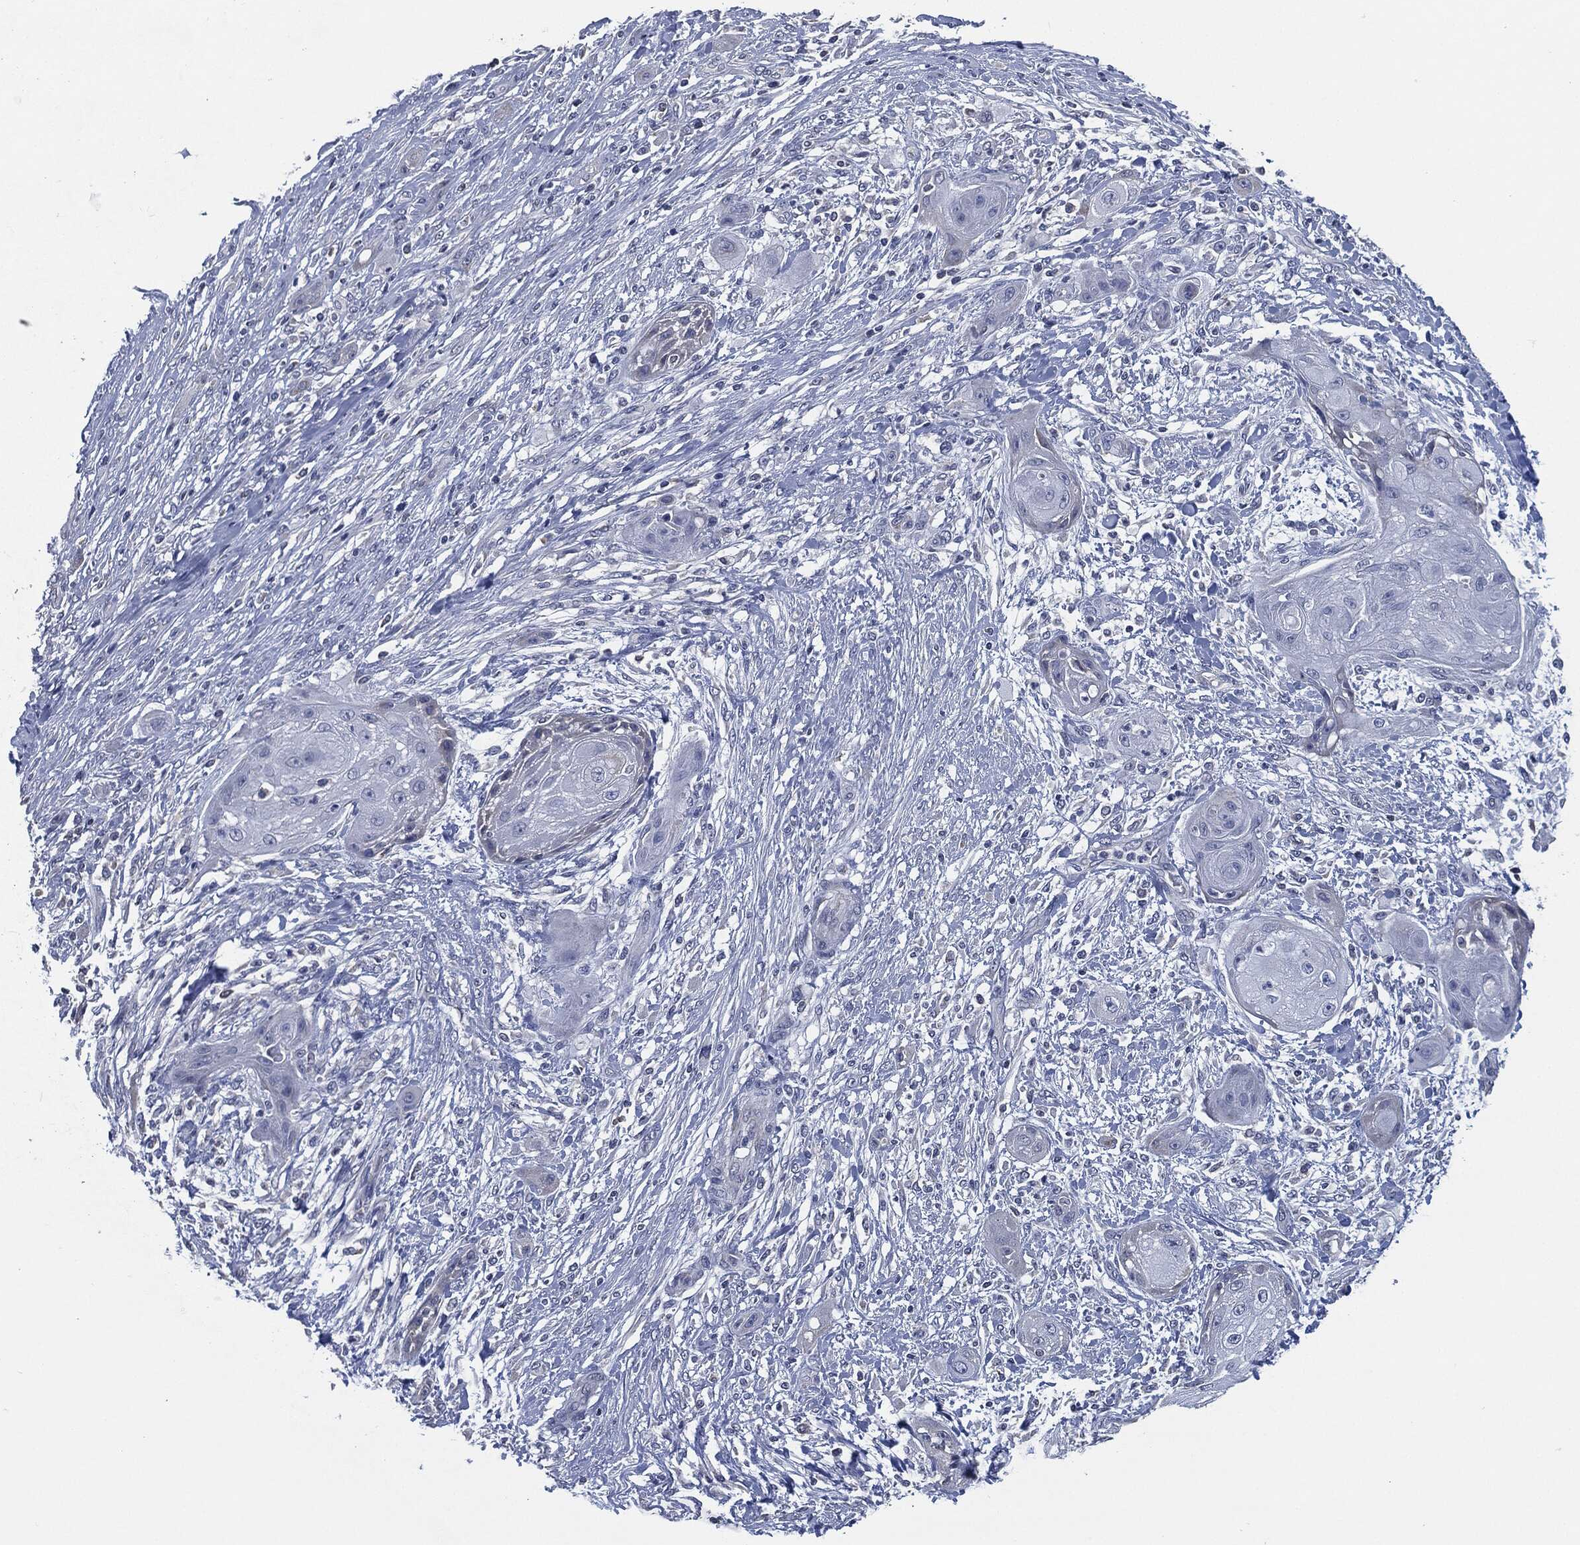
{"staining": {"intensity": "negative", "quantity": "none", "location": "none"}, "tissue": "skin cancer", "cell_type": "Tumor cells", "image_type": "cancer", "snomed": [{"axis": "morphology", "description": "Squamous cell carcinoma, NOS"}, {"axis": "topography", "description": "Skin"}], "caption": "IHC micrograph of human squamous cell carcinoma (skin) stained for a protein (brown), which shows no positivity in tumor cells.", "gene": "IL2RG", "patient": {"sex": "male", "age": 62}}